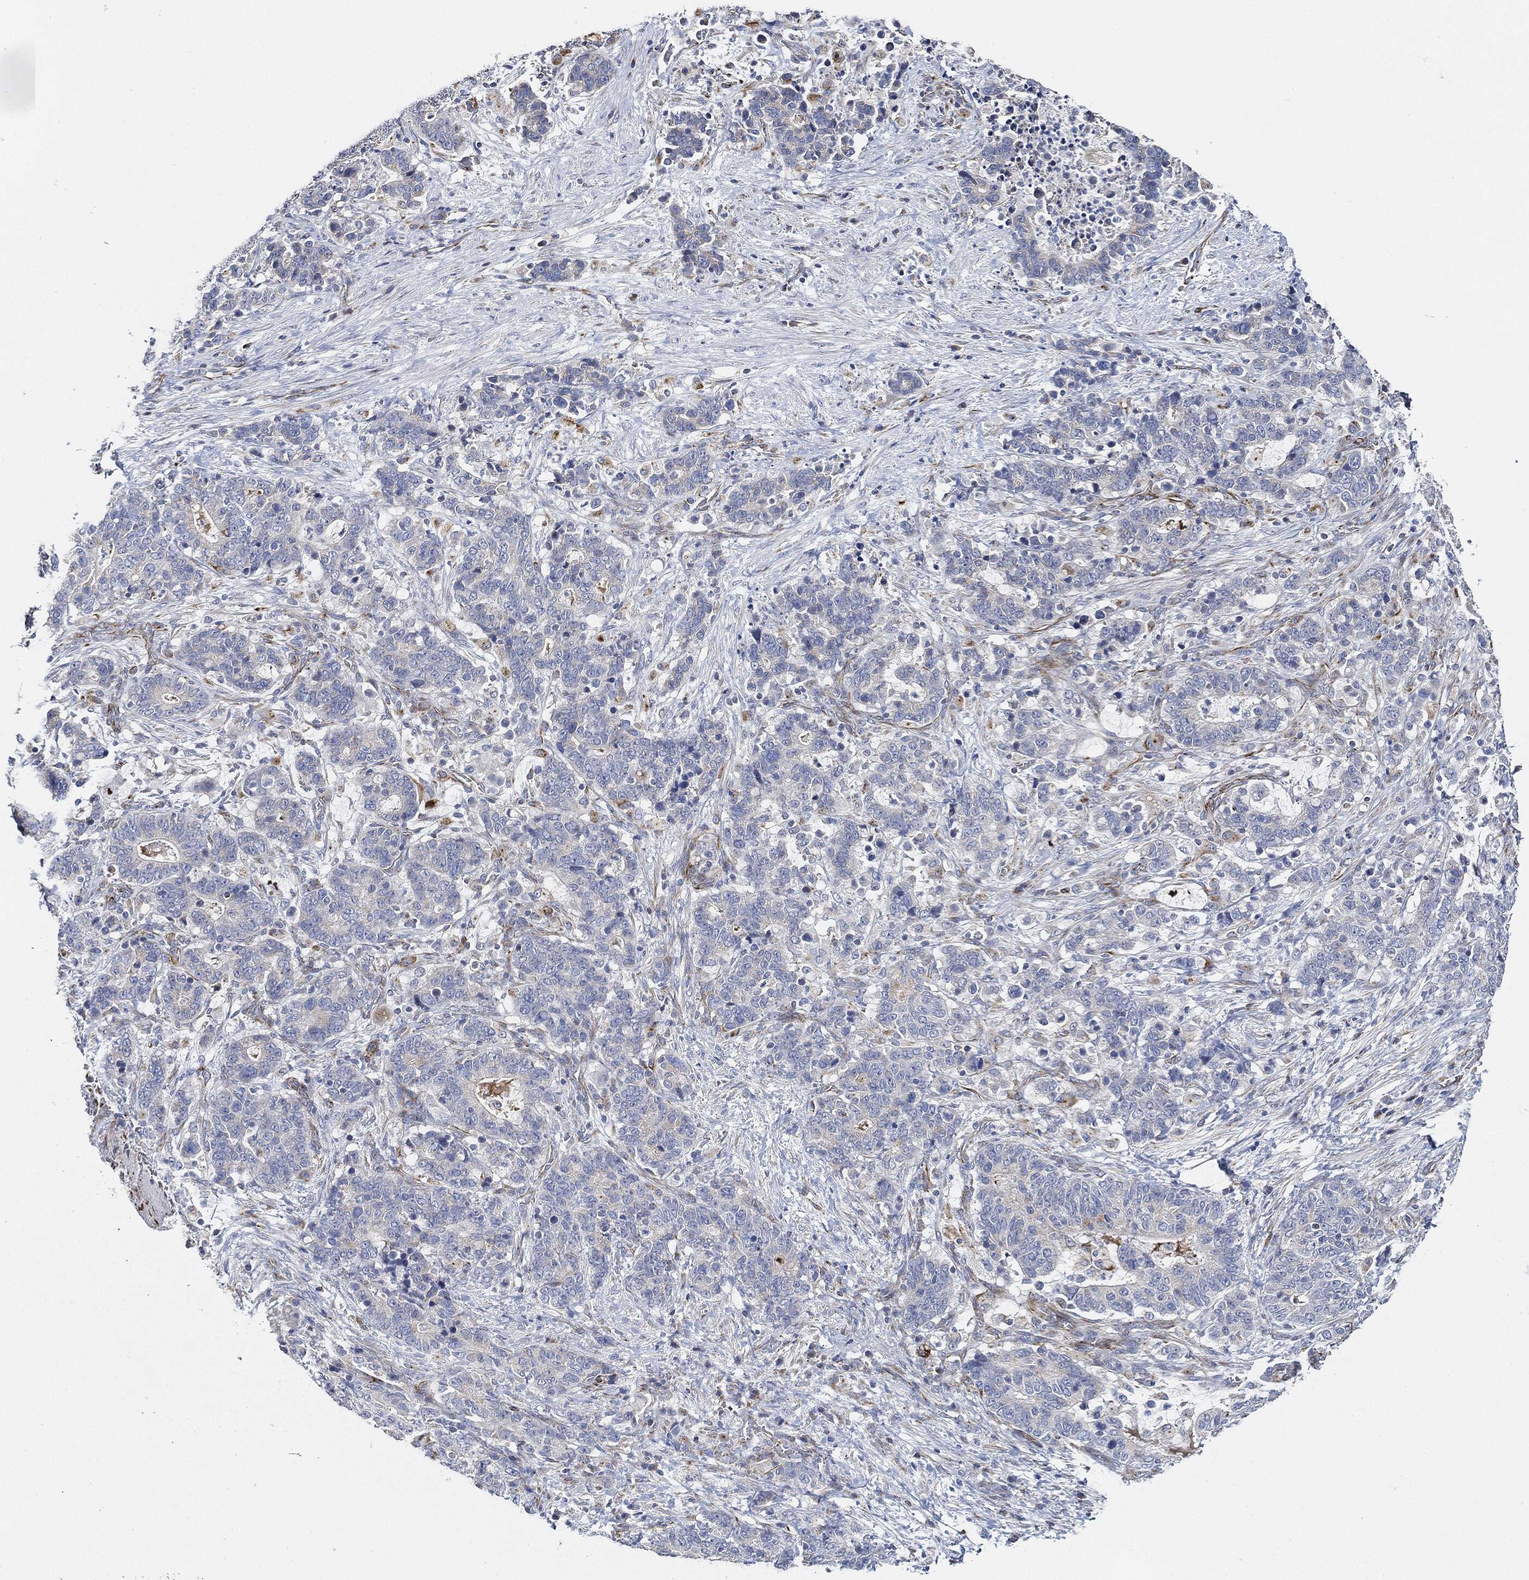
{"staining": {"intensity": "moderate", "quantity": "<25%", "location": "cytoplasmic/membranous"}, "tissue": "stomach cancer", "cell_type": "Tumor cells", "image_type": "cancer", "snomed": [{"axis": "morphology", "description": "Normal tissue, NOS"}, {"axis": "morphology", "description": "Adenocarcinoma, NOS"}, {"axis": "topography", "description": "Stomach"}], "caption": "Human adenocarcinoma (stomach) stained for a protein (brown) displays moderate cytoplasmic/membranous positive positivity in approximately <25% of tumor cells.", "gene": "THSD1", "patient": {"sex": "female", "age": 64}}